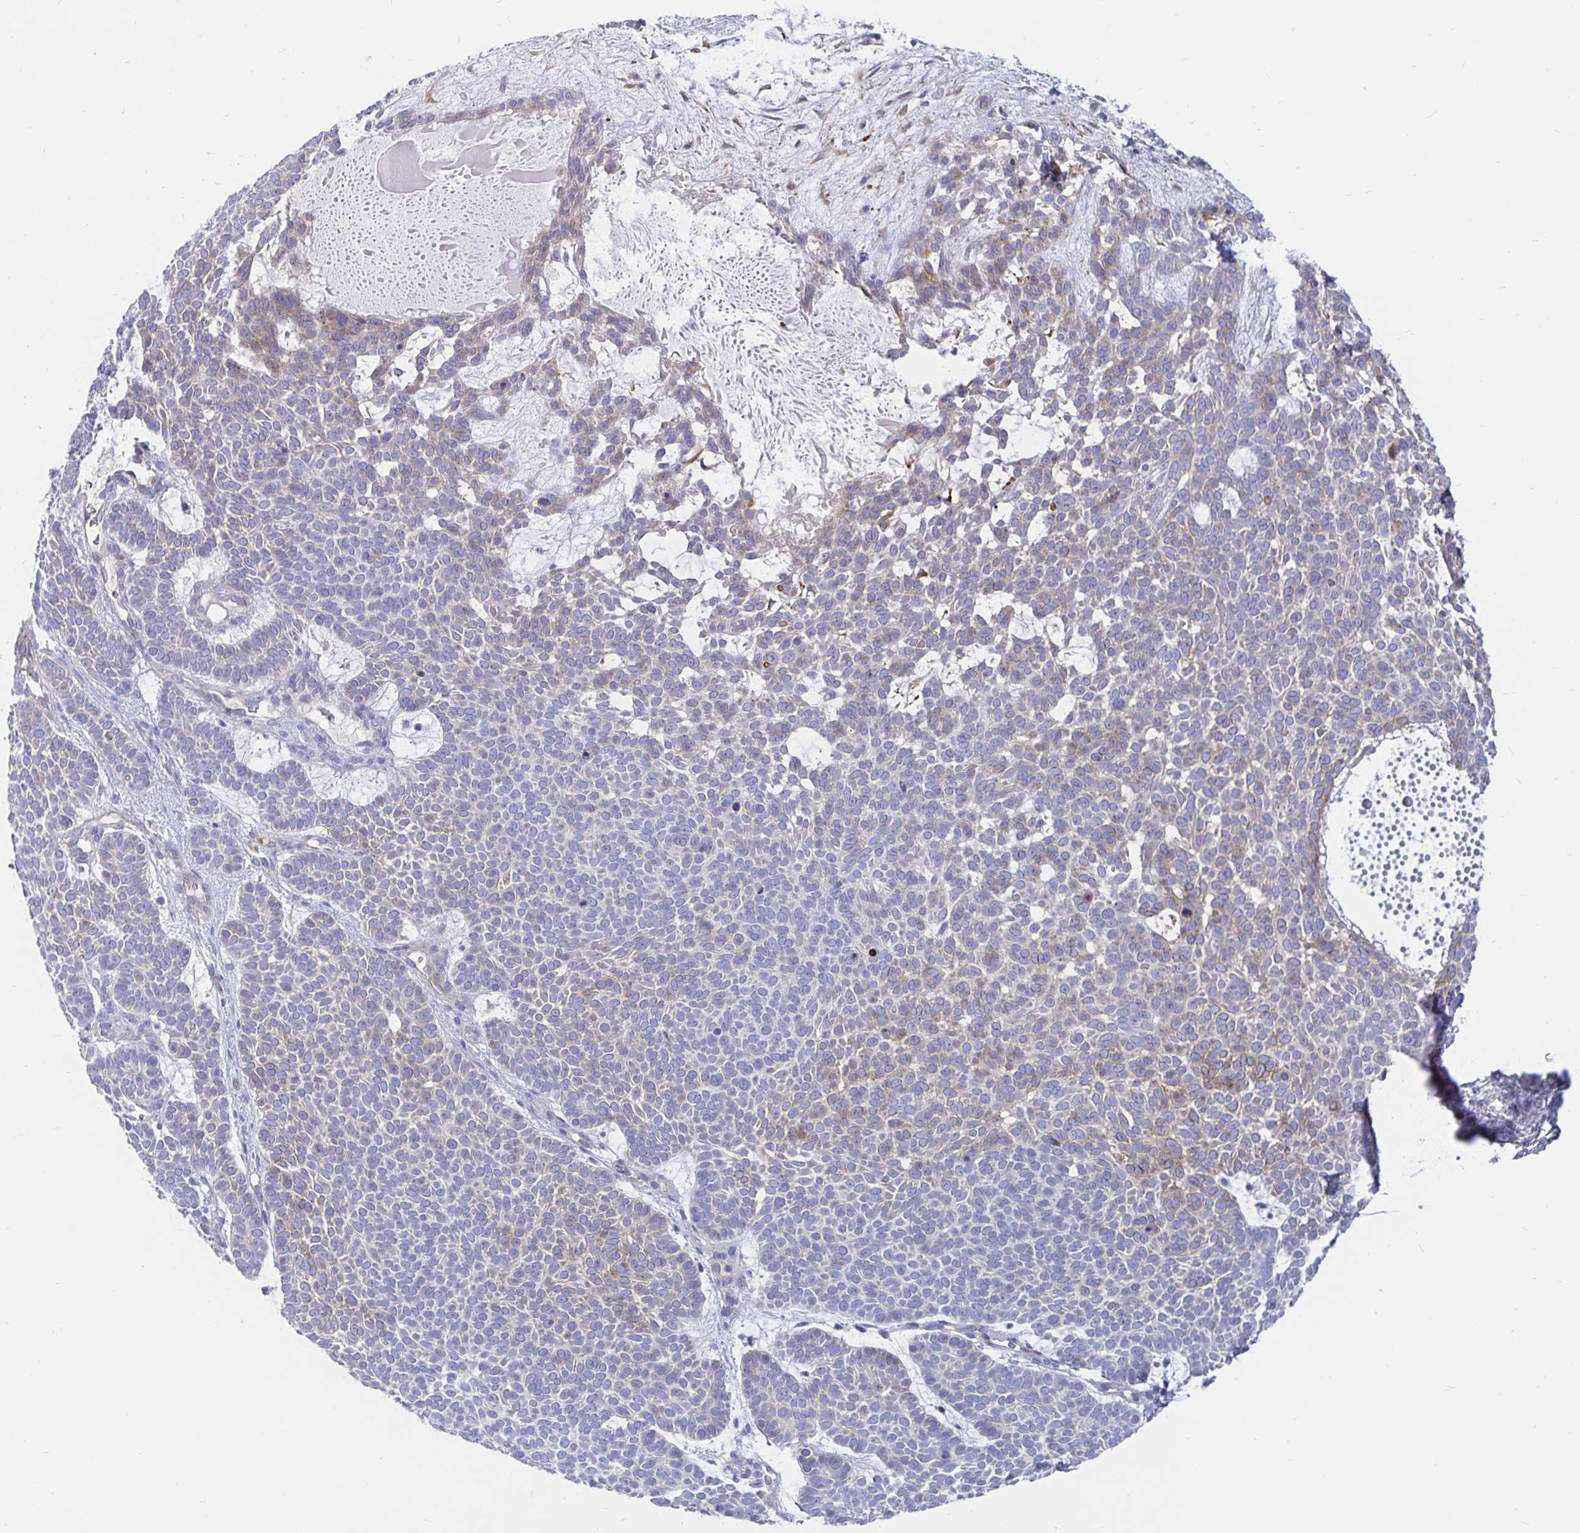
{"staining": {"intensity": "weak", "quantity": "<25%", "location": "cytoplasmic/membranous"}, "tissue": "skin cancer", "cell_type": "Tumor cells", "image_type": "cancer", "snomed": [{"axis": "morphology", "description": "Basal cell carcinoma"}, {"axis": "topography", "description": "Skin"}], "caption": "Protein analysis of basal cell carcinoma (skin) shows no significant expression in tumor cells. (Brightfield microscopy of DAB immunohistochemistry at high magnification).", "gene": "KCTD19", "patient": {"sex": "female", "age": 82}}